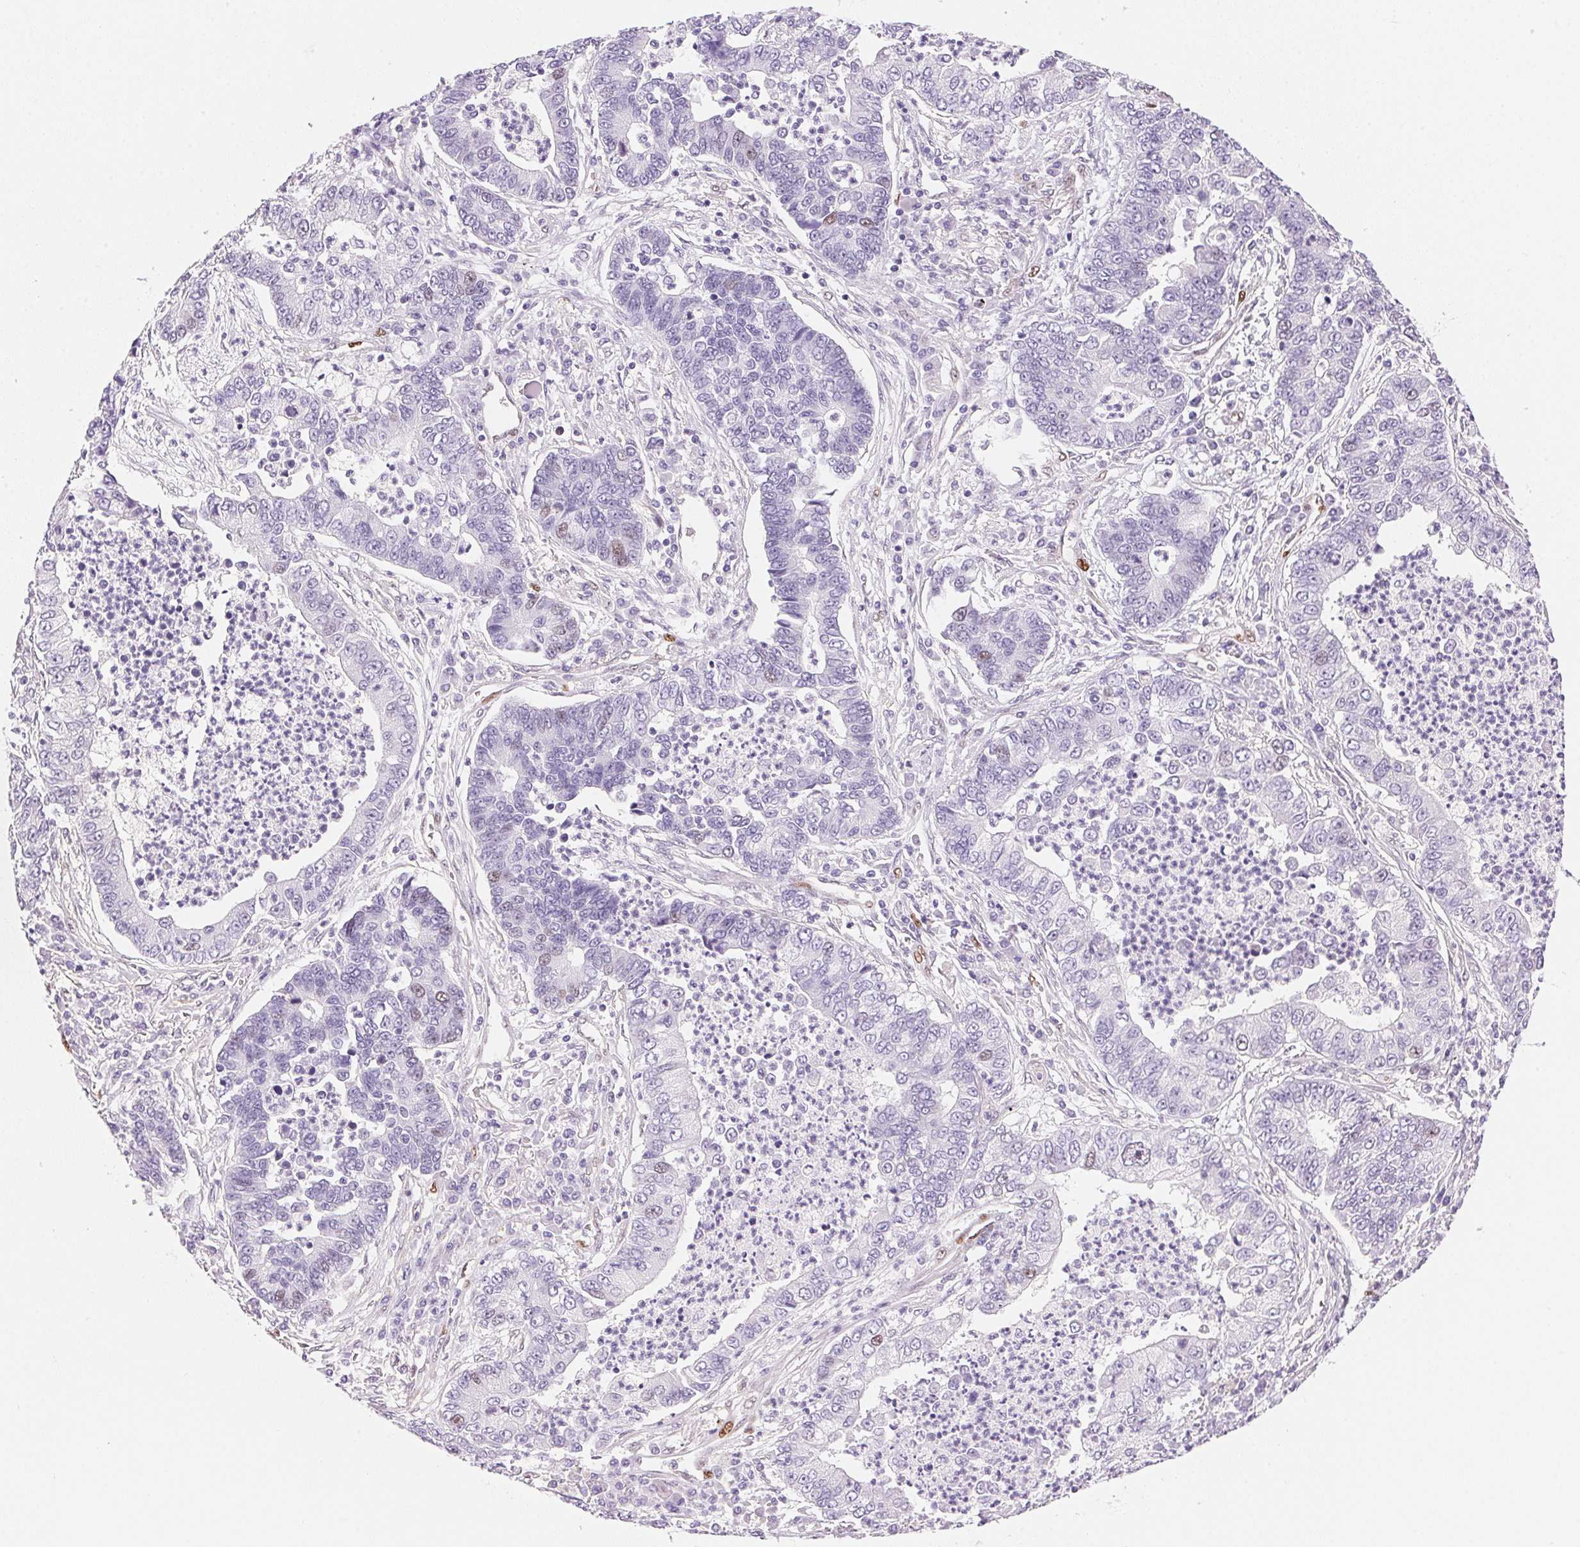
{"staining": {"intensity": "negative", "quantity": "none", "location": "none"}, "tissue": "lung cancer", "cell_type": "Tumor cells", "image_type": "cancer", "snomed": [{"axis": "morphology", "description": "Adenocarcinoma, NOS"}, {"axis": "topography", "description": "Lung"}], "caption": "Immunohistochemical staining of lung cancer displays no significant expression in tumor cells.", "gene": "SMTN", "patient": {"sex": "female", "age": 57}}